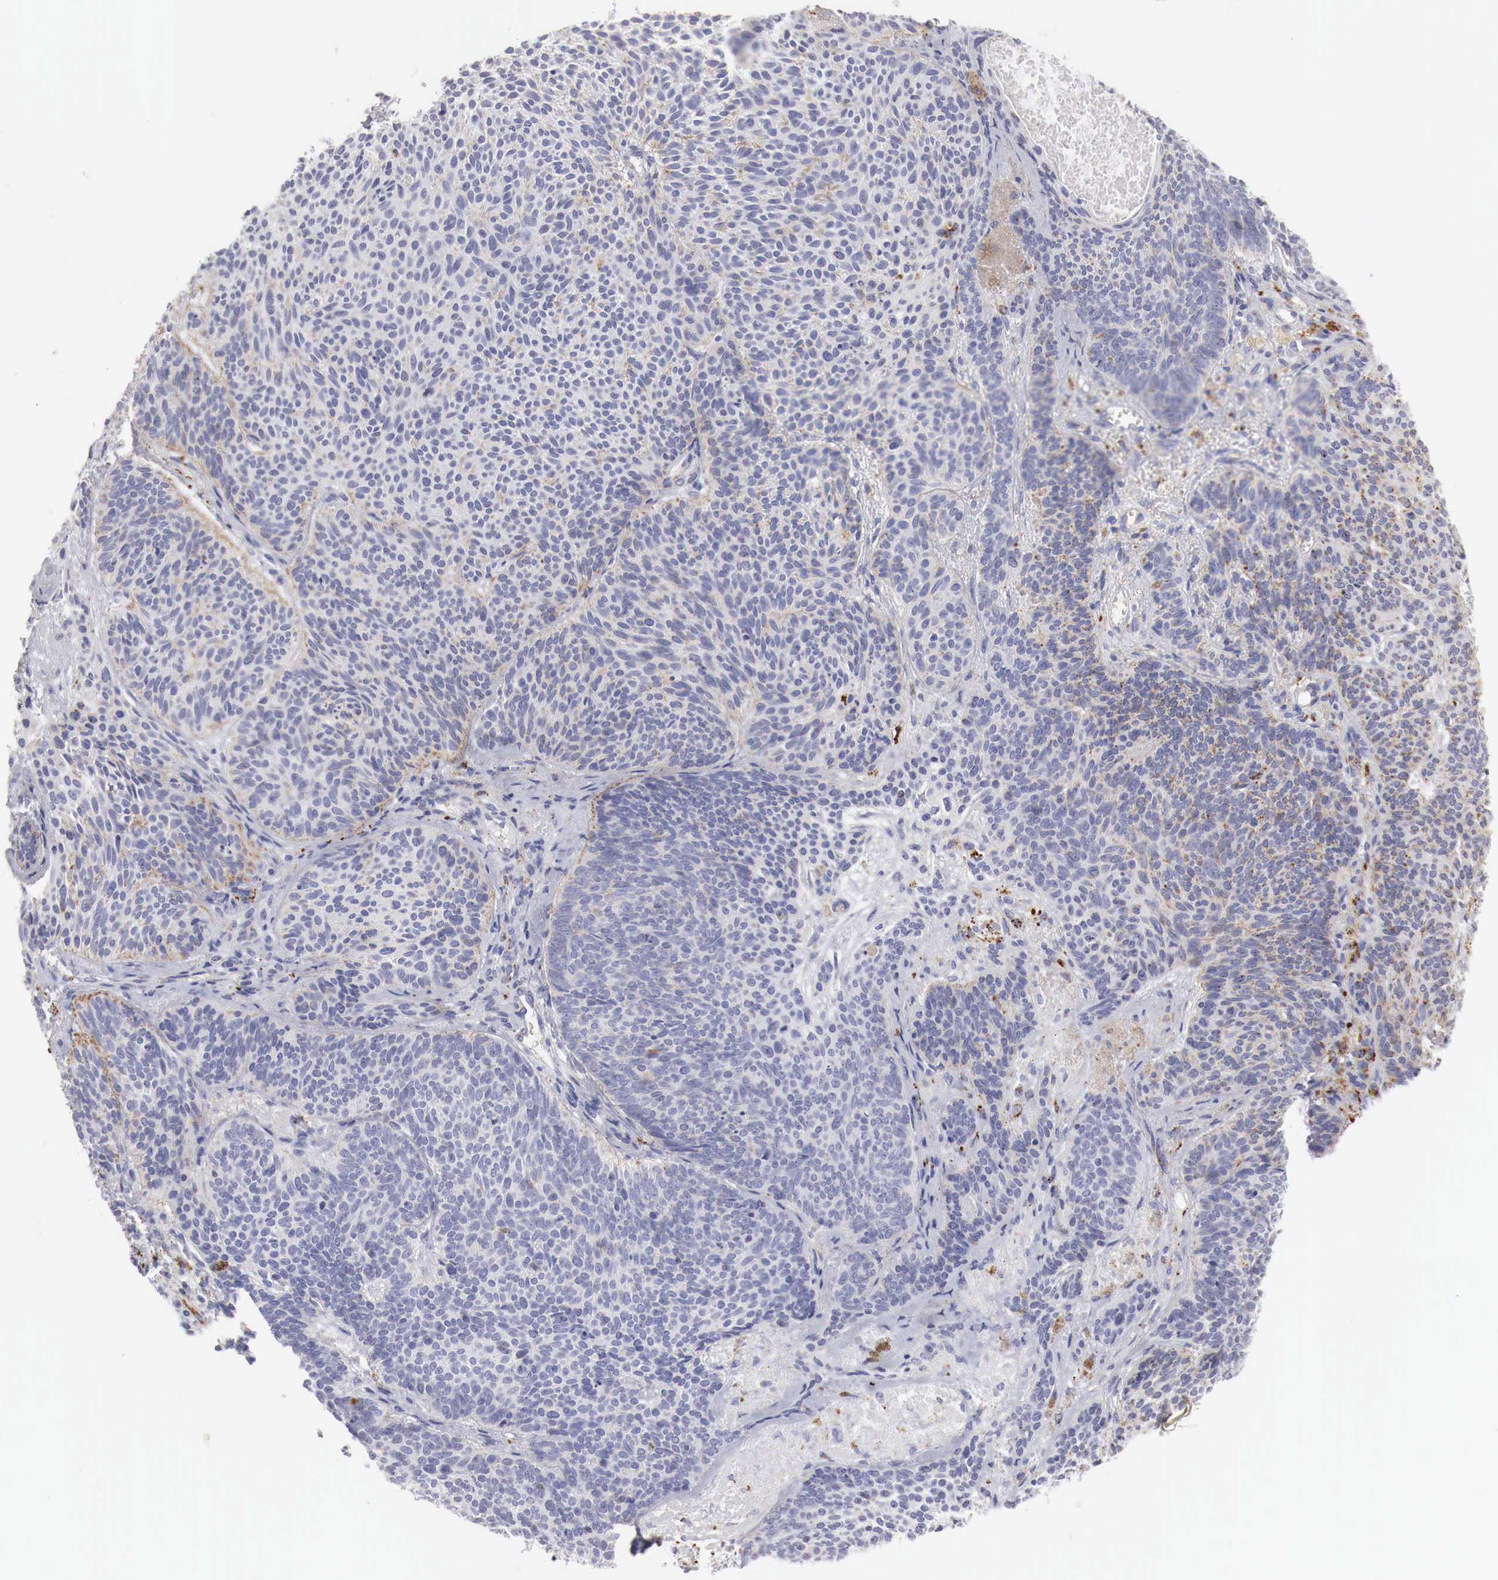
{"staining": {"intensity": "weak", "quantity": "<25%", "location": "cytoplasmic/membranous"}, "tissue": "skin cancer", "cell_type": "Tumor cells", "image_type": "cancer", "snomed": [{"axis": "morphology", "description": "Basal cell carcinoma"}, {"axis": "topography", "description": "Skin"}], "caption": "DAB immunohistochemical staining of human skin cancer (basal cell carcinoma) exhibits no significant expression in tumor cells.", "gene": "GLA", "patient": {"sex": "male", "age": 84}}